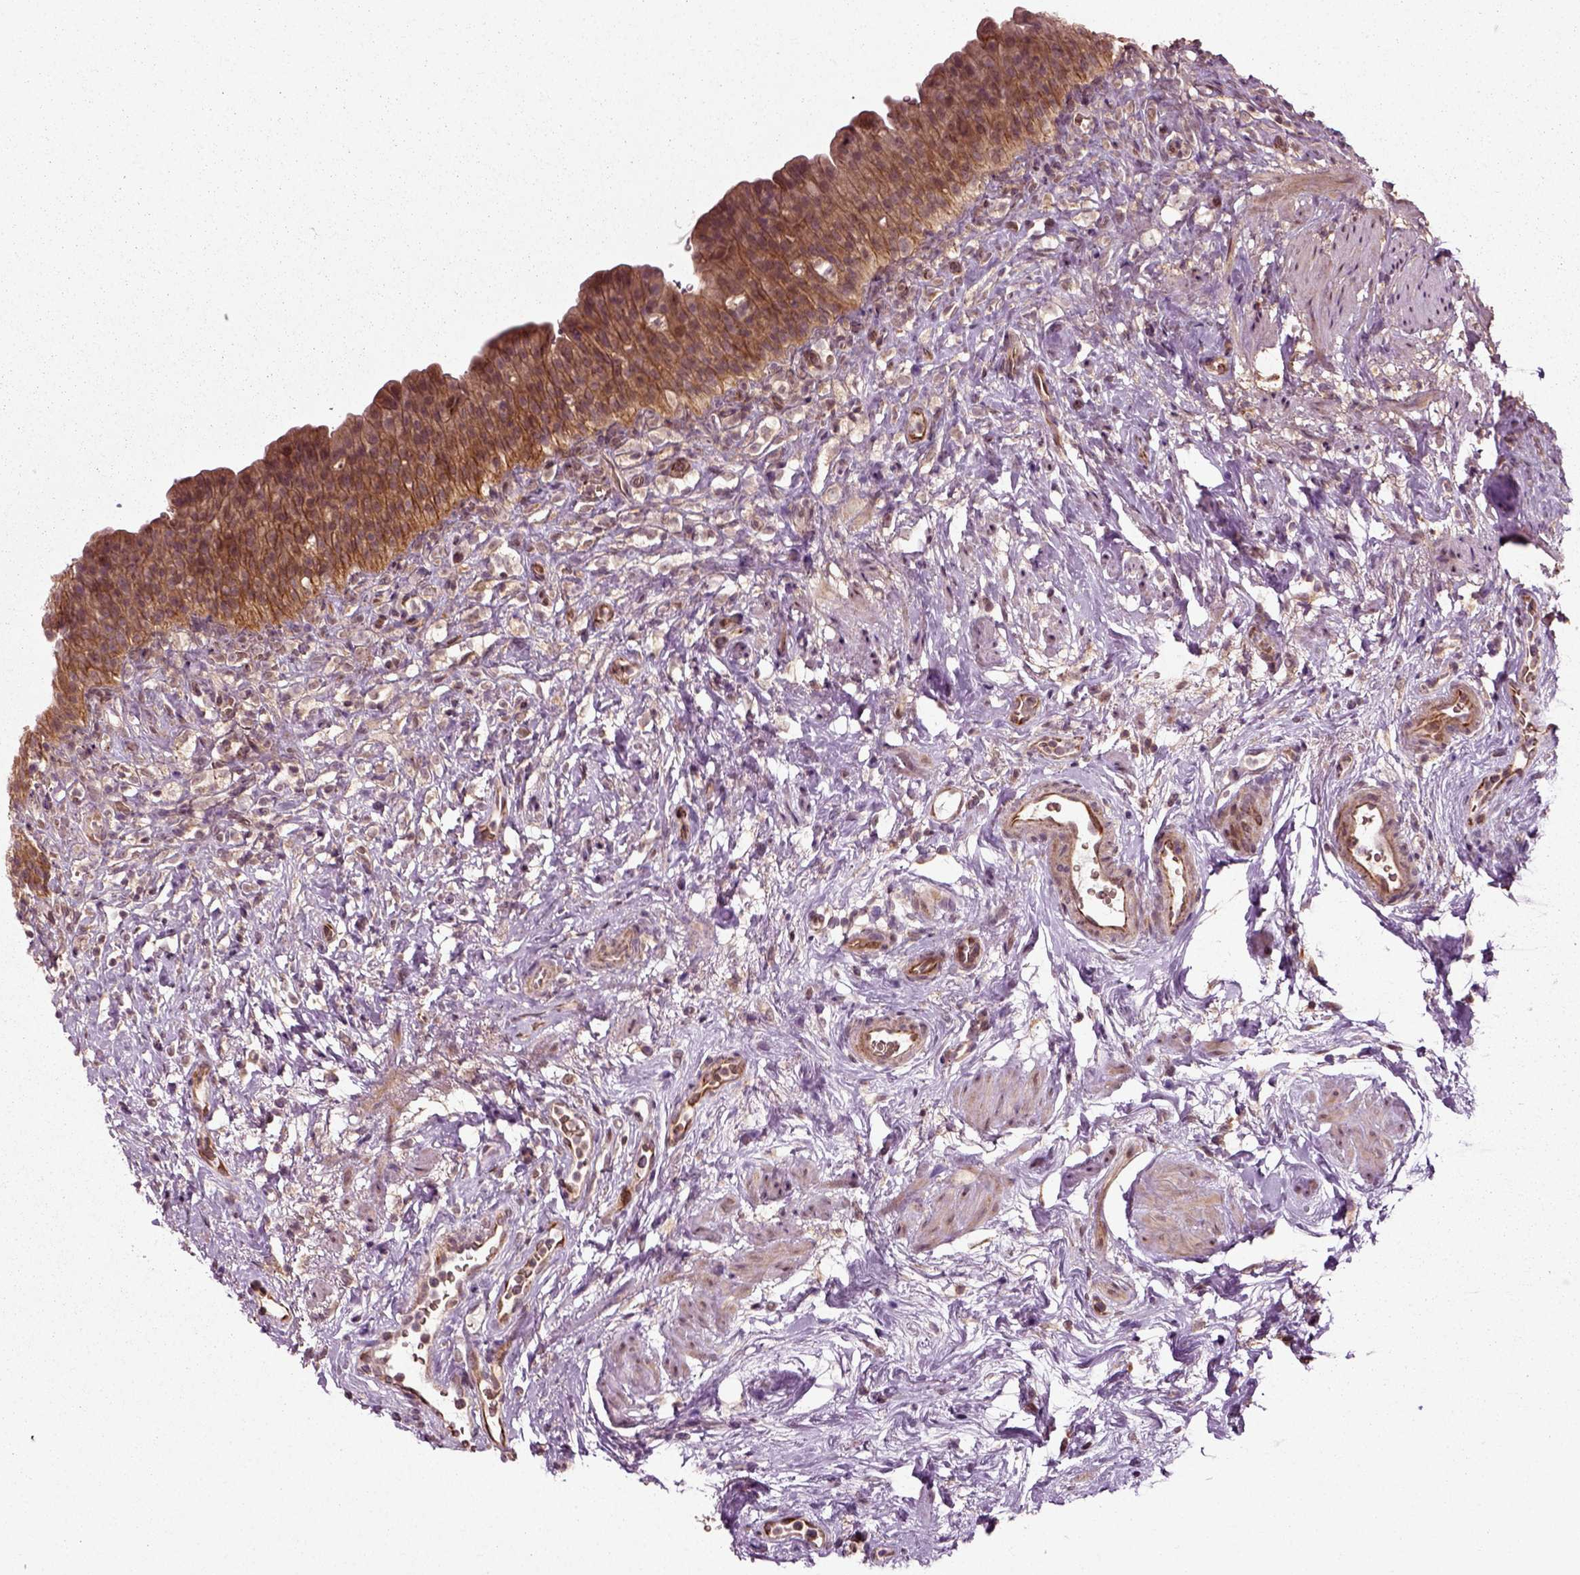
{"staining": {"intensity": "moderate", "quantity": ">75%", "location": "cytoplasmic/membranous"}, "tissue": "urinary bladder", "cell_type": "Urothelial cells", "image_type": "normal", "snomed": [{"axis": "morphology", "description": "Normal tissue, NOS"}, {"axis": "topography", "description": "Urinary bladder"}], "caption": "Immunohistochemistry histopathology image of unremarkable urinary bladder: urinary bladder stained using immunohistochemistry exhibits medium levels of moderate protein expression localized specifically in the cytoplasmic/membranous of urothelial cells, appearing as a cytoplasmic/membranous brown color.", "gene": "PLCD3", "patient": {"sex": "male", "age": 76}}